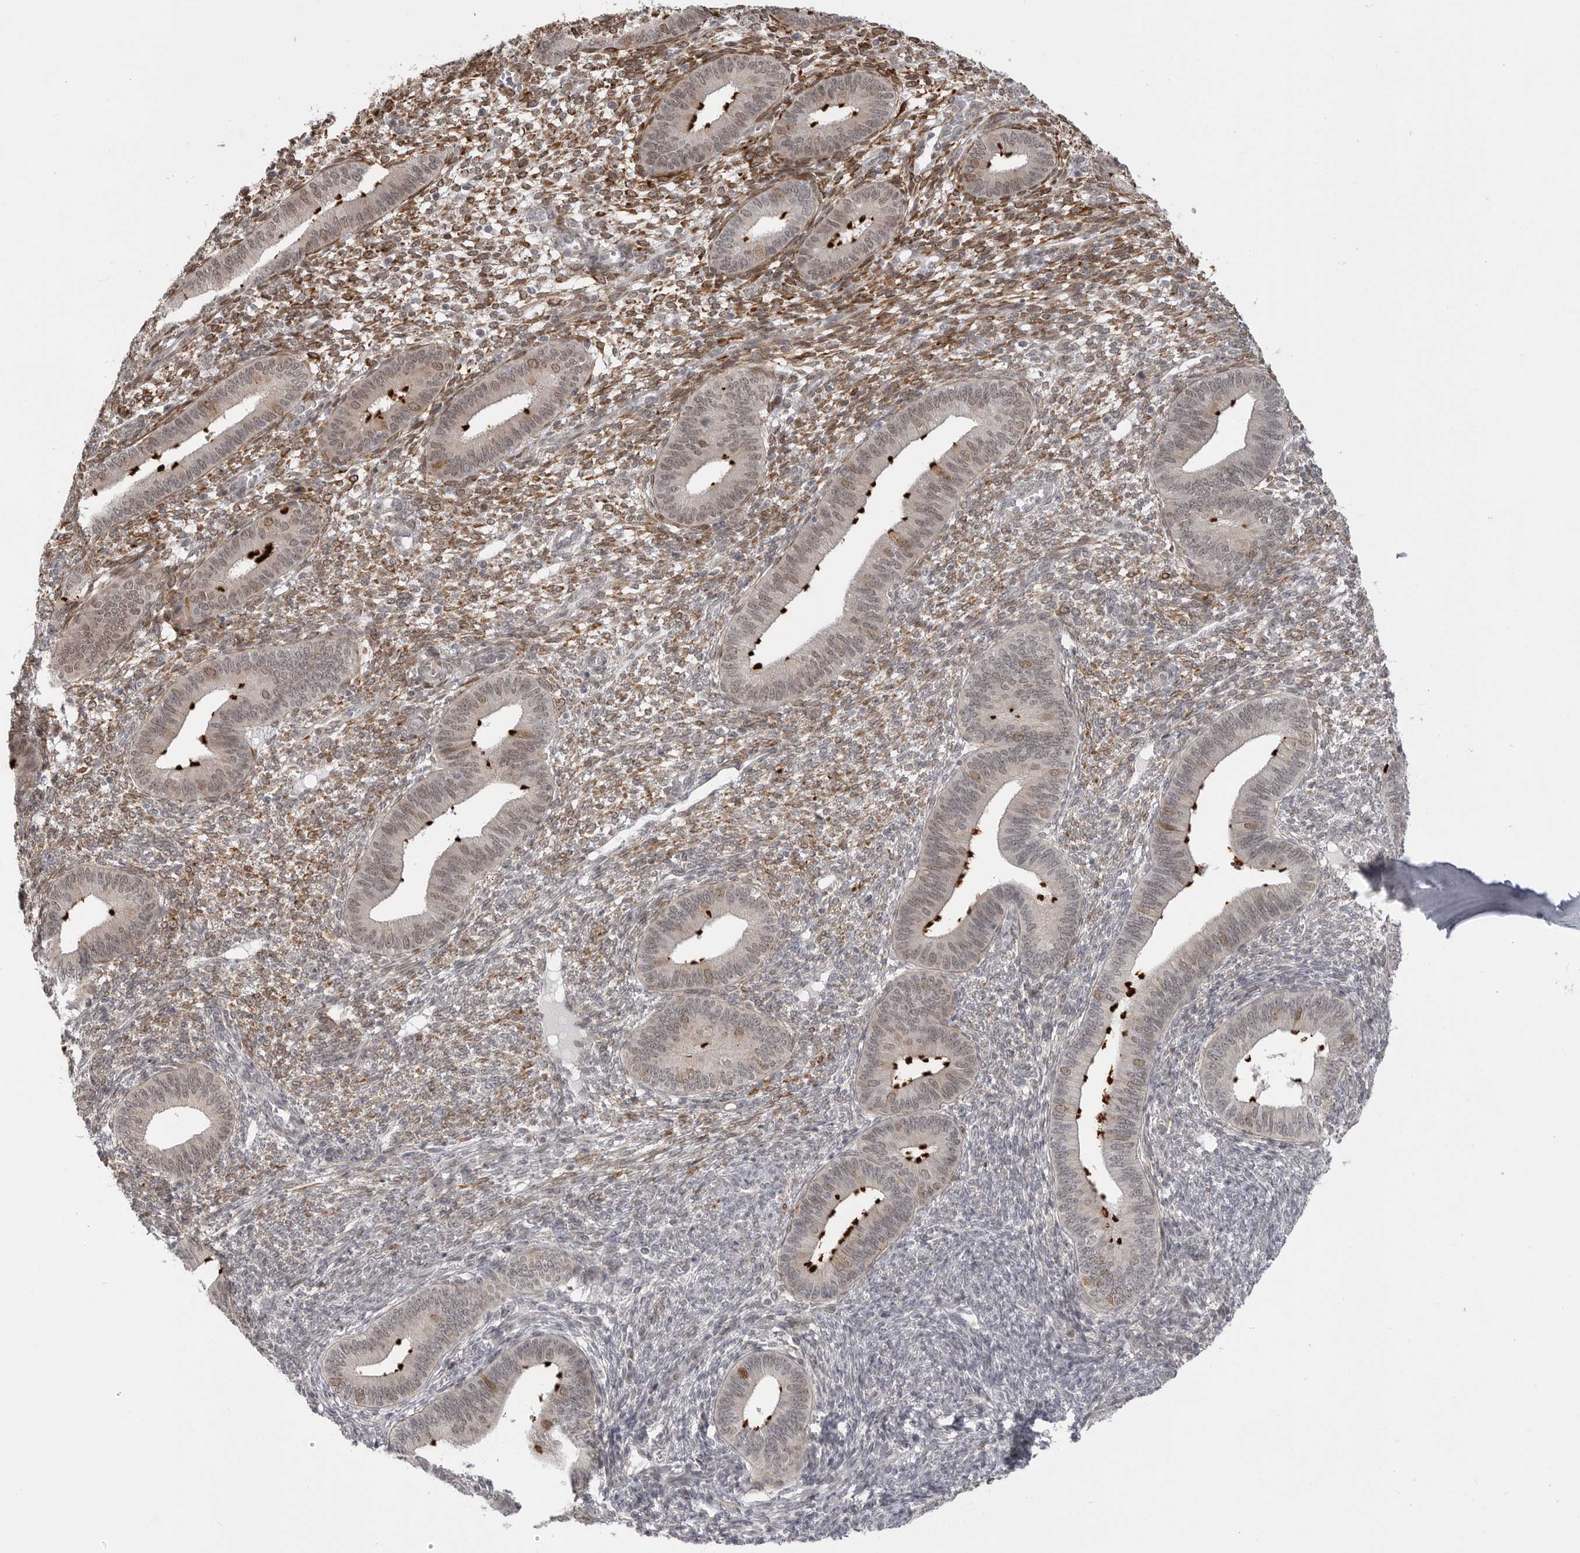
{"staining": {"intensity": "moderate", "quantity": "25%-75%", "location": "cytoplasmic/membranous,nuclear"}, "tissue": "endometrium", "cell_type": "Cells in endometrial stroma", "image_type": "normal", "snomed": [{"axis": "morphology", "description": "Normal tissue, NOS"}, {"axis": "topography", "description": "Endometrium"}], "caption": "Cells in endometrial stroma demonstrate medium levels of moderate cytoplasmic/membranous,nuclear staining in approximately 25%-75% of cells in unremarkable endometrium. (IHC, brightfield microscopy, high magnification).", "gene": "GGT6", "patient": {"sex": "female", "age": 46}}